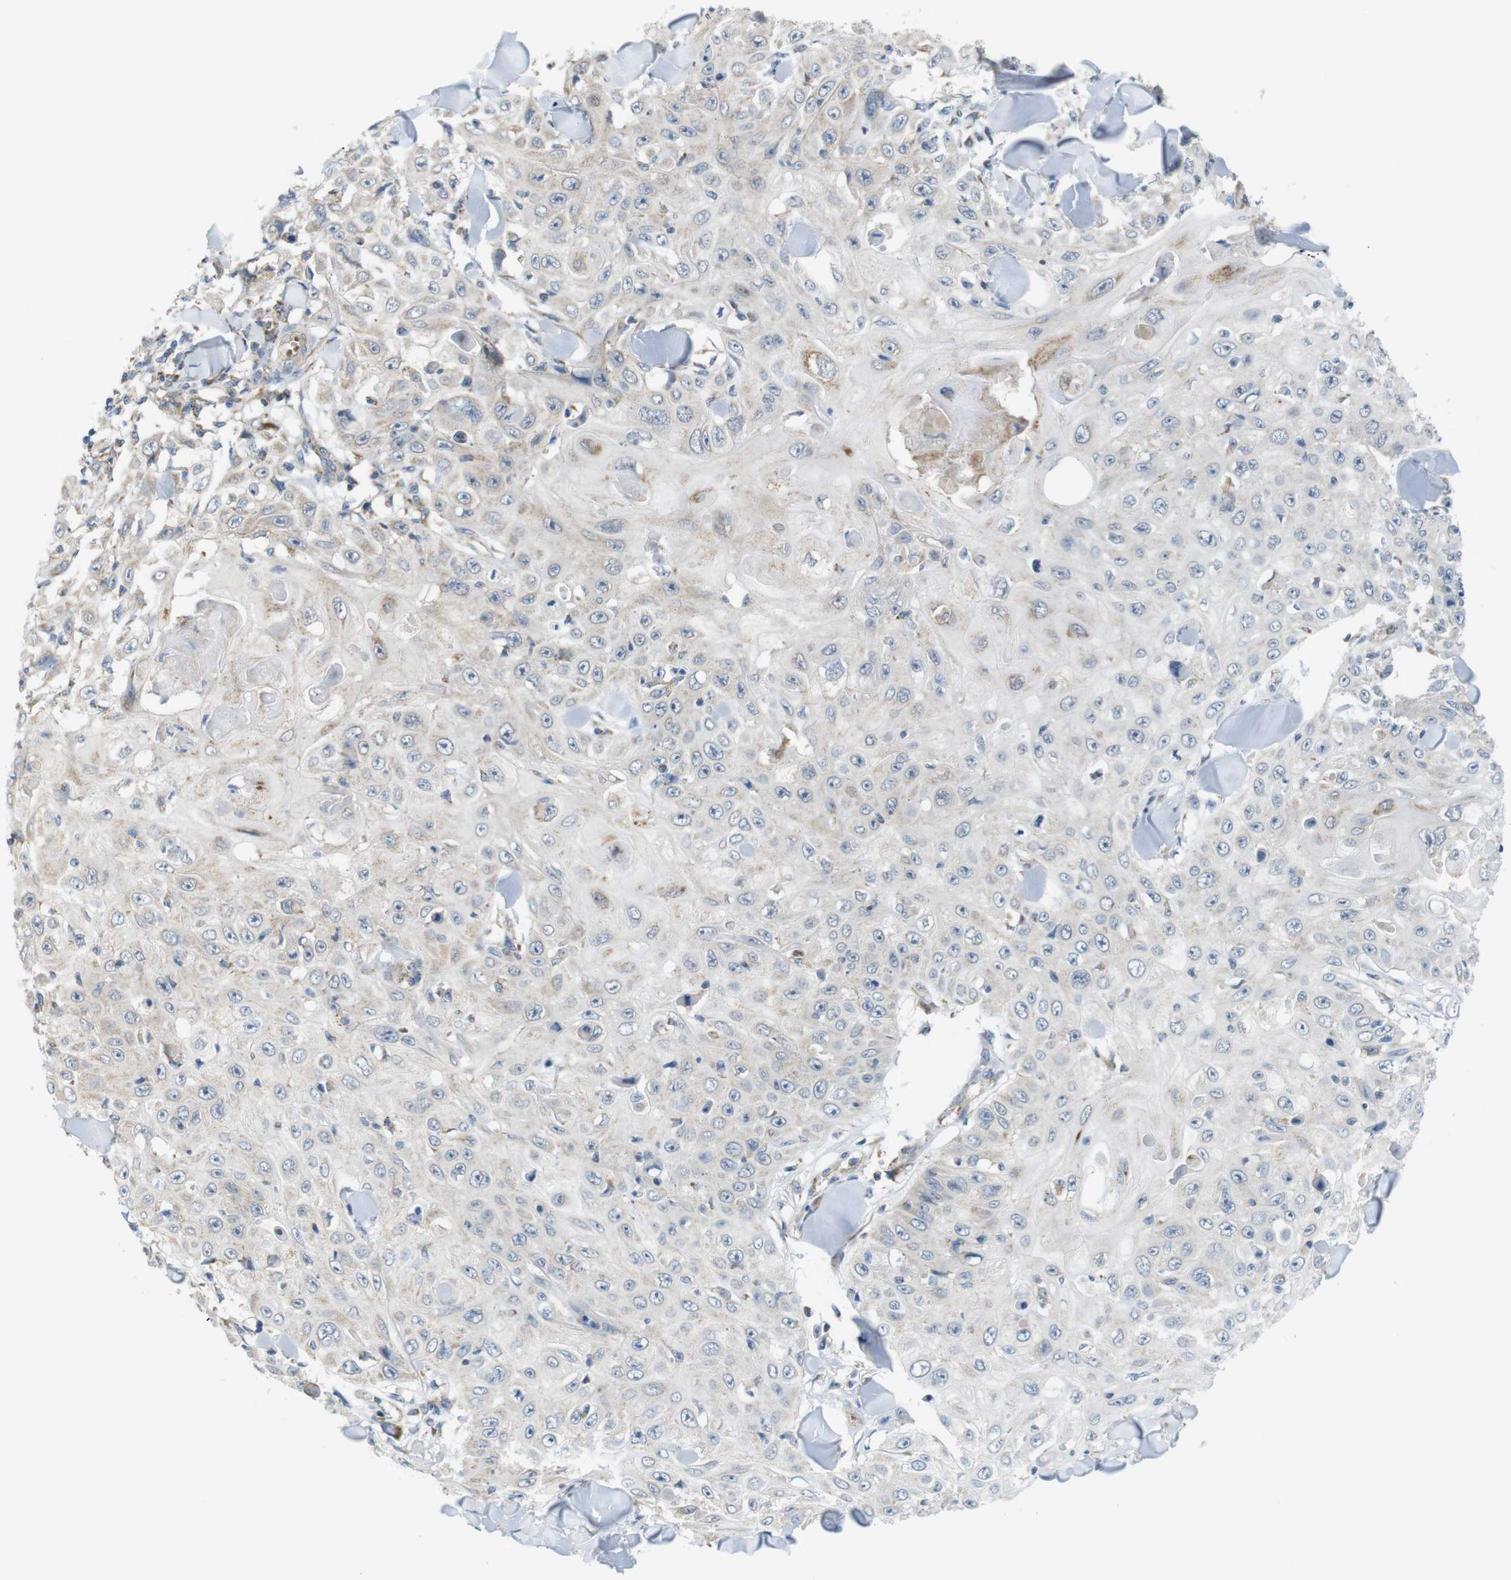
{"staining": {"intensity": "weak", "quantity": "25%-75%", "location": "cytoplasmic/membranous"}, "tissue": "skin cancer", "cell_type": "Tumor cells", "image_type": "cancer", "snomed": [{"axis": "morphology", "description": "Squamous cell carcinoma, NOS"}, {"axis": "topography", "description": "Skin"}], "caption": "A brown stain shows weak cytoplasmic/membranous staining of a protein in skin cancer tumor cells.", "gene": "MARCHF1", "patient": {"sex": "male", "age": 86}}